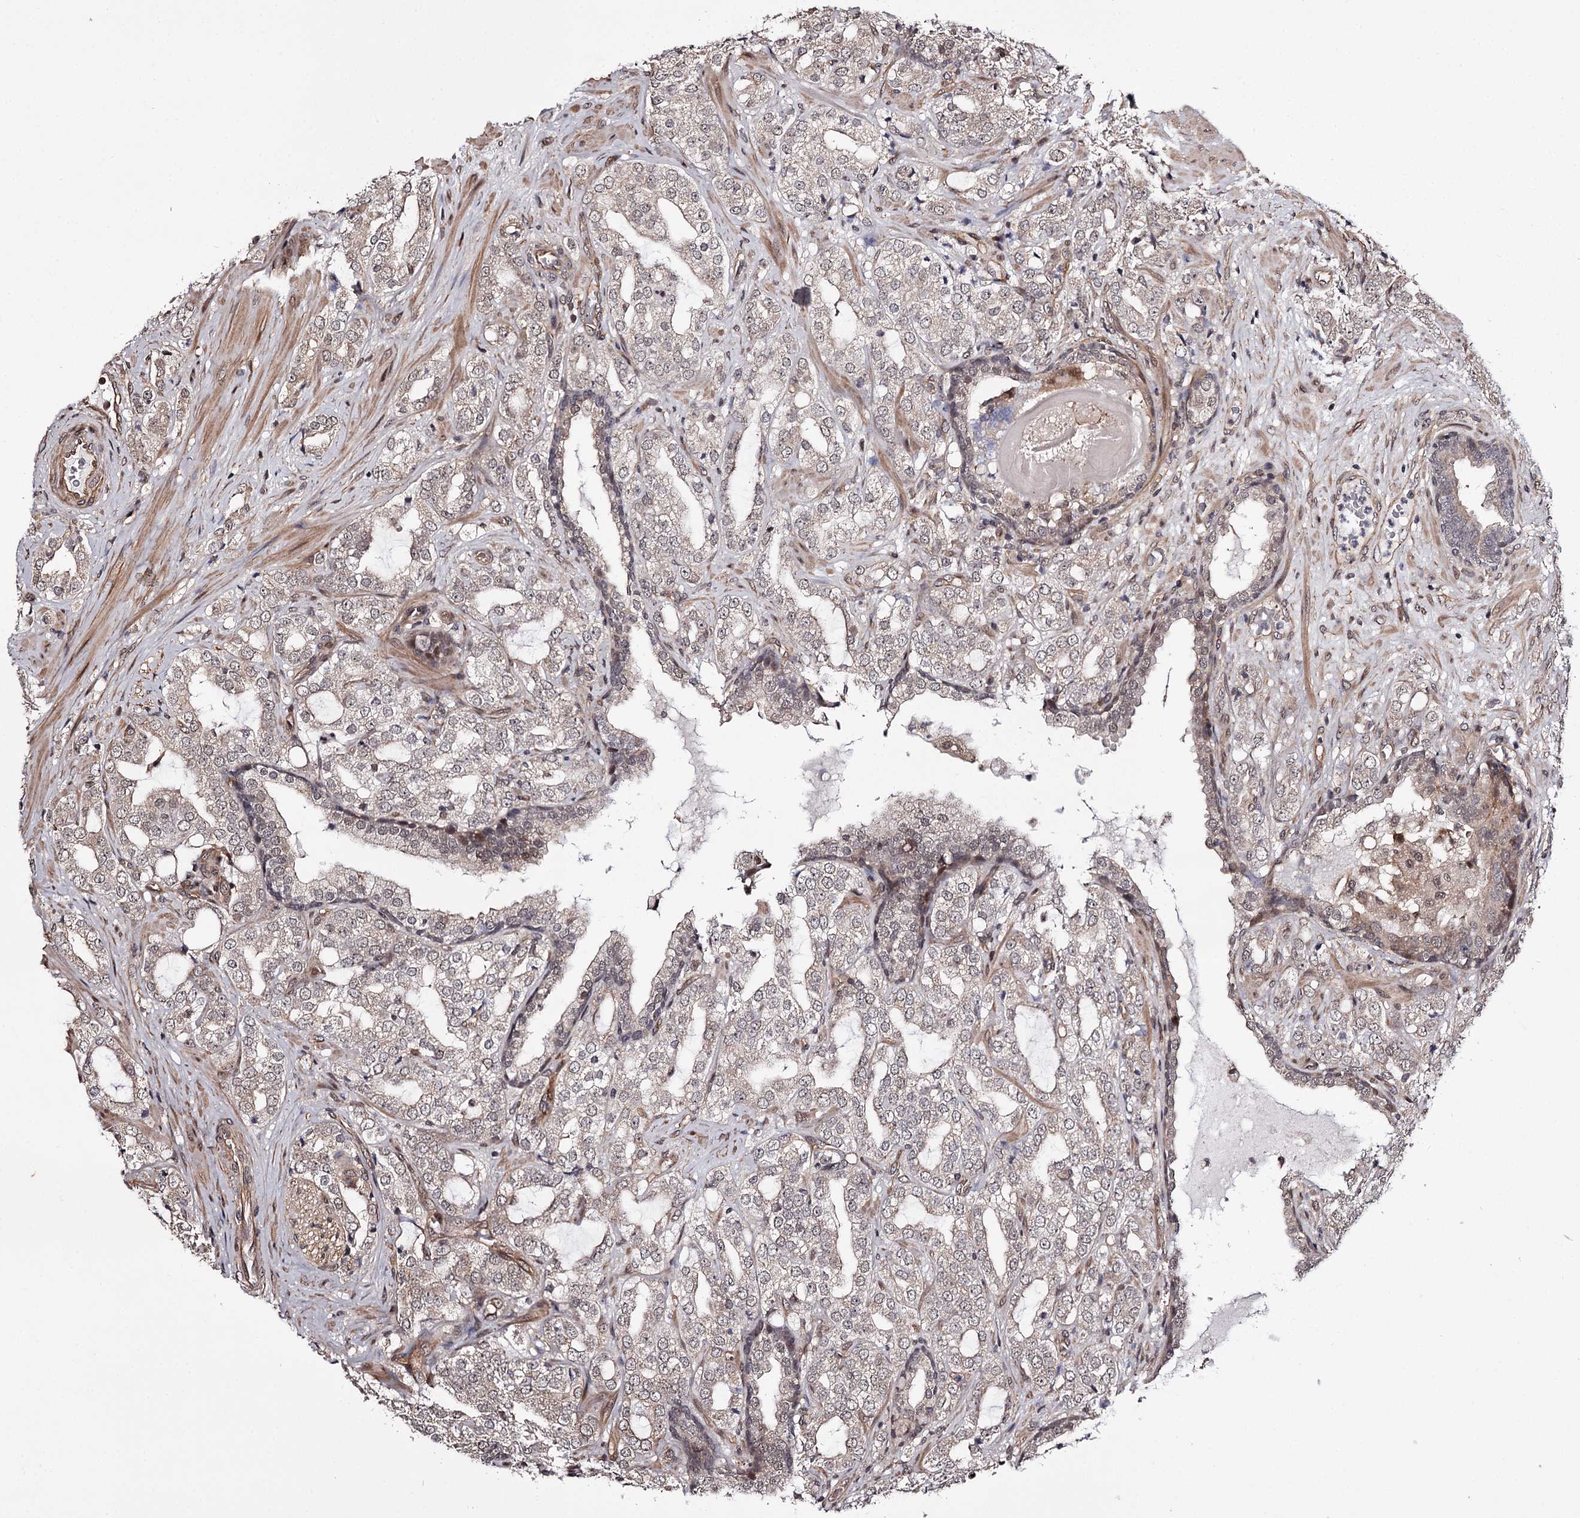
{"staining": {"intensity": "weak", "quantity": "<25%", "location": "nuclear"}, "tissue": "prostate cancer", "cell_type": "Tumor cells", "image_type": "cancer", "snomed": [{"axis": "morphology", "description": "Adenocarcinoma, High grade"}, {"axis": "topography", "description": "Prostate"}], "caption": "The histopathology image exhibits no staining of tumor cells in prostate adenocarcinoma (high-grade).", "gene": "TTC33", "patient": {"sex": "male", "age": 64}}